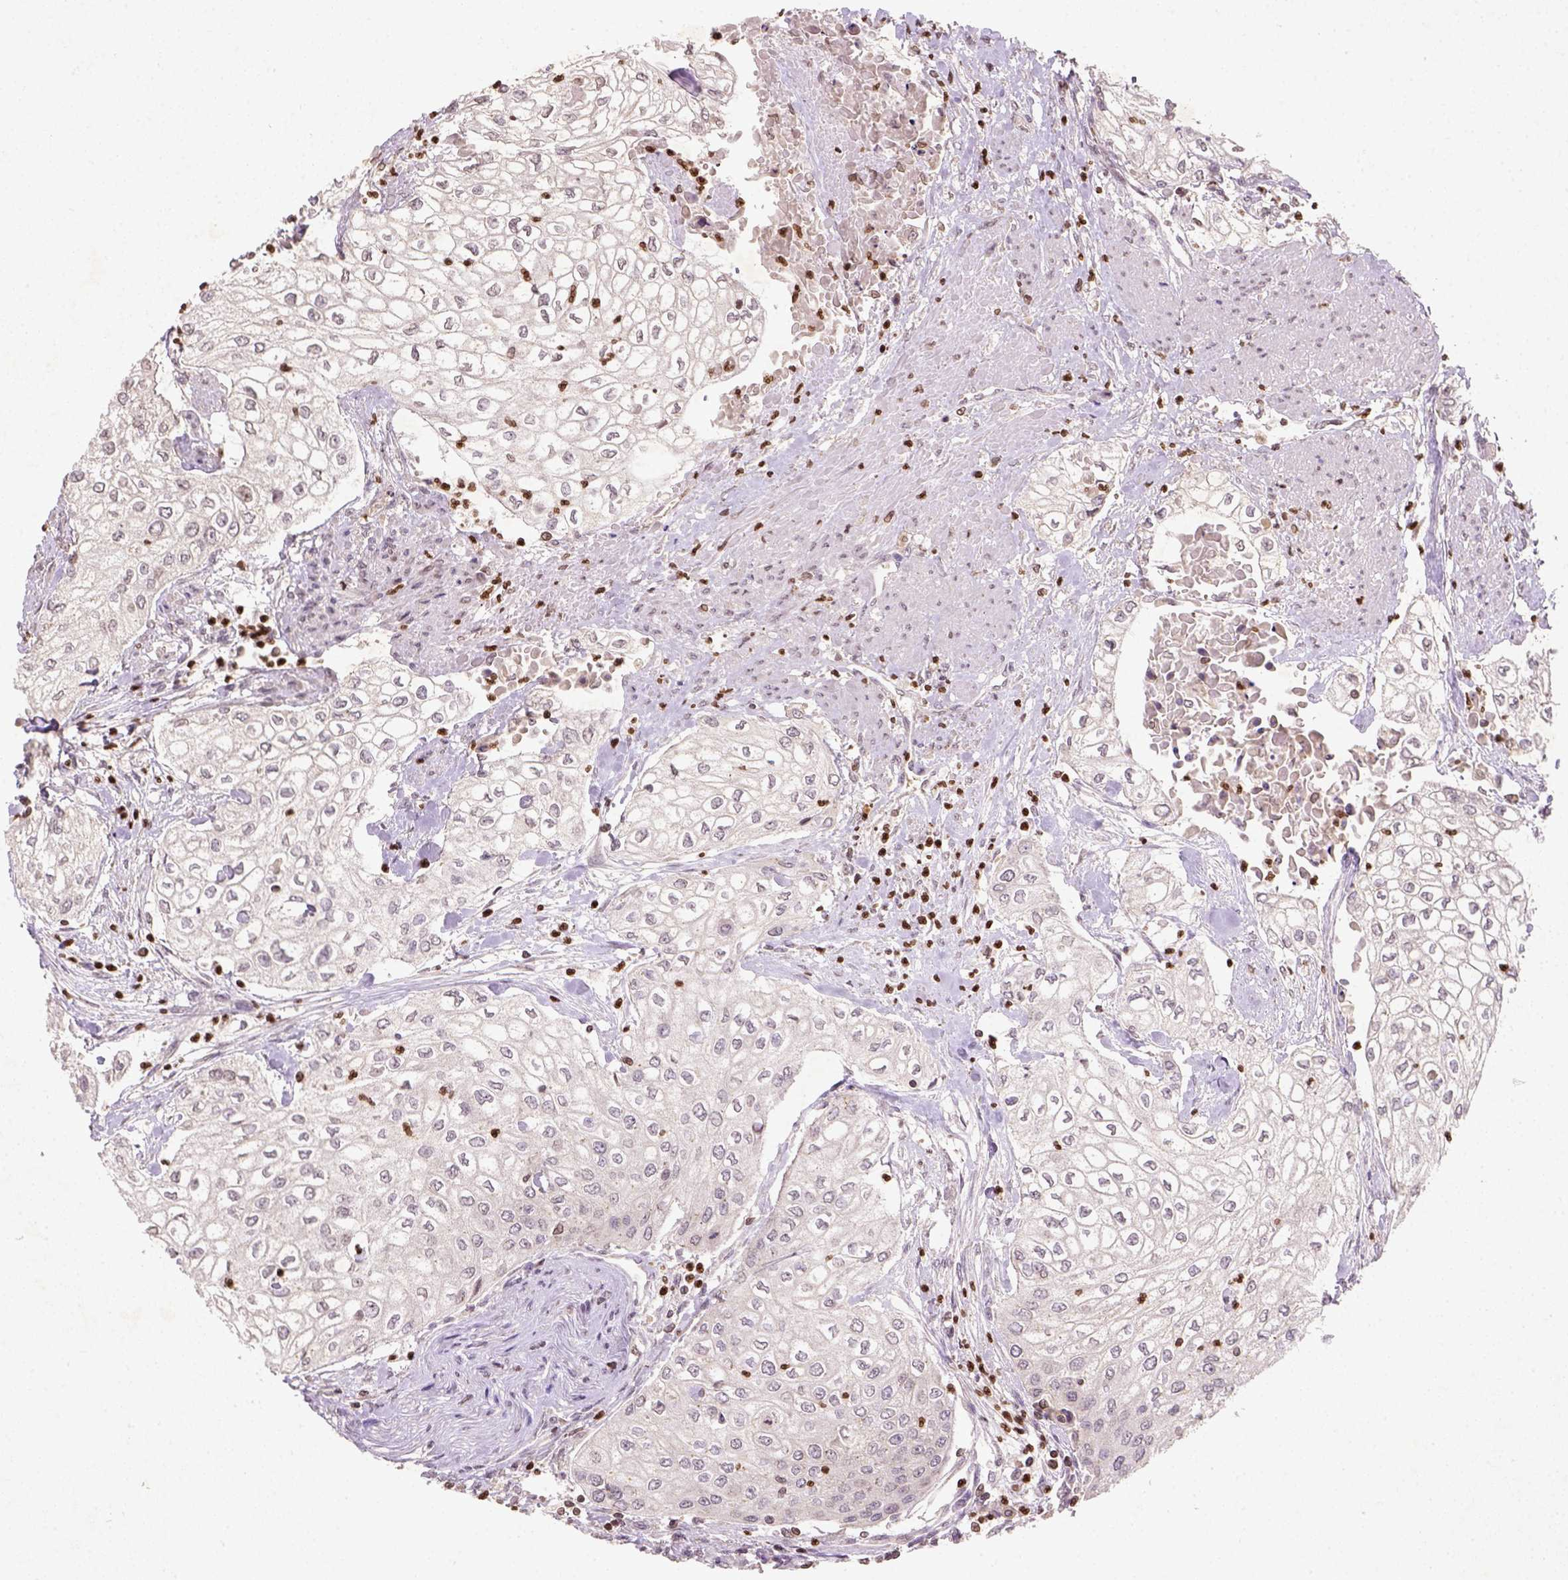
{"staining": {"intensity": "negative", "quantity": "none", "location": "none"}, "tissue": "urothelial cancer", "cell_type": "Tumor cells", "image_type": "cancer", "snomed": [{"axis": "morphology", "description": "Urothelial carcinoma, High grade"}, {"axis": "topography", "description": "Urinary bladder"}], "caption": "An image of human high-grade urothelial carcinoma is negative for staining in tumor cells.", "gene": "NUDT3", "patient": {"sex": "male", "age": 62}}